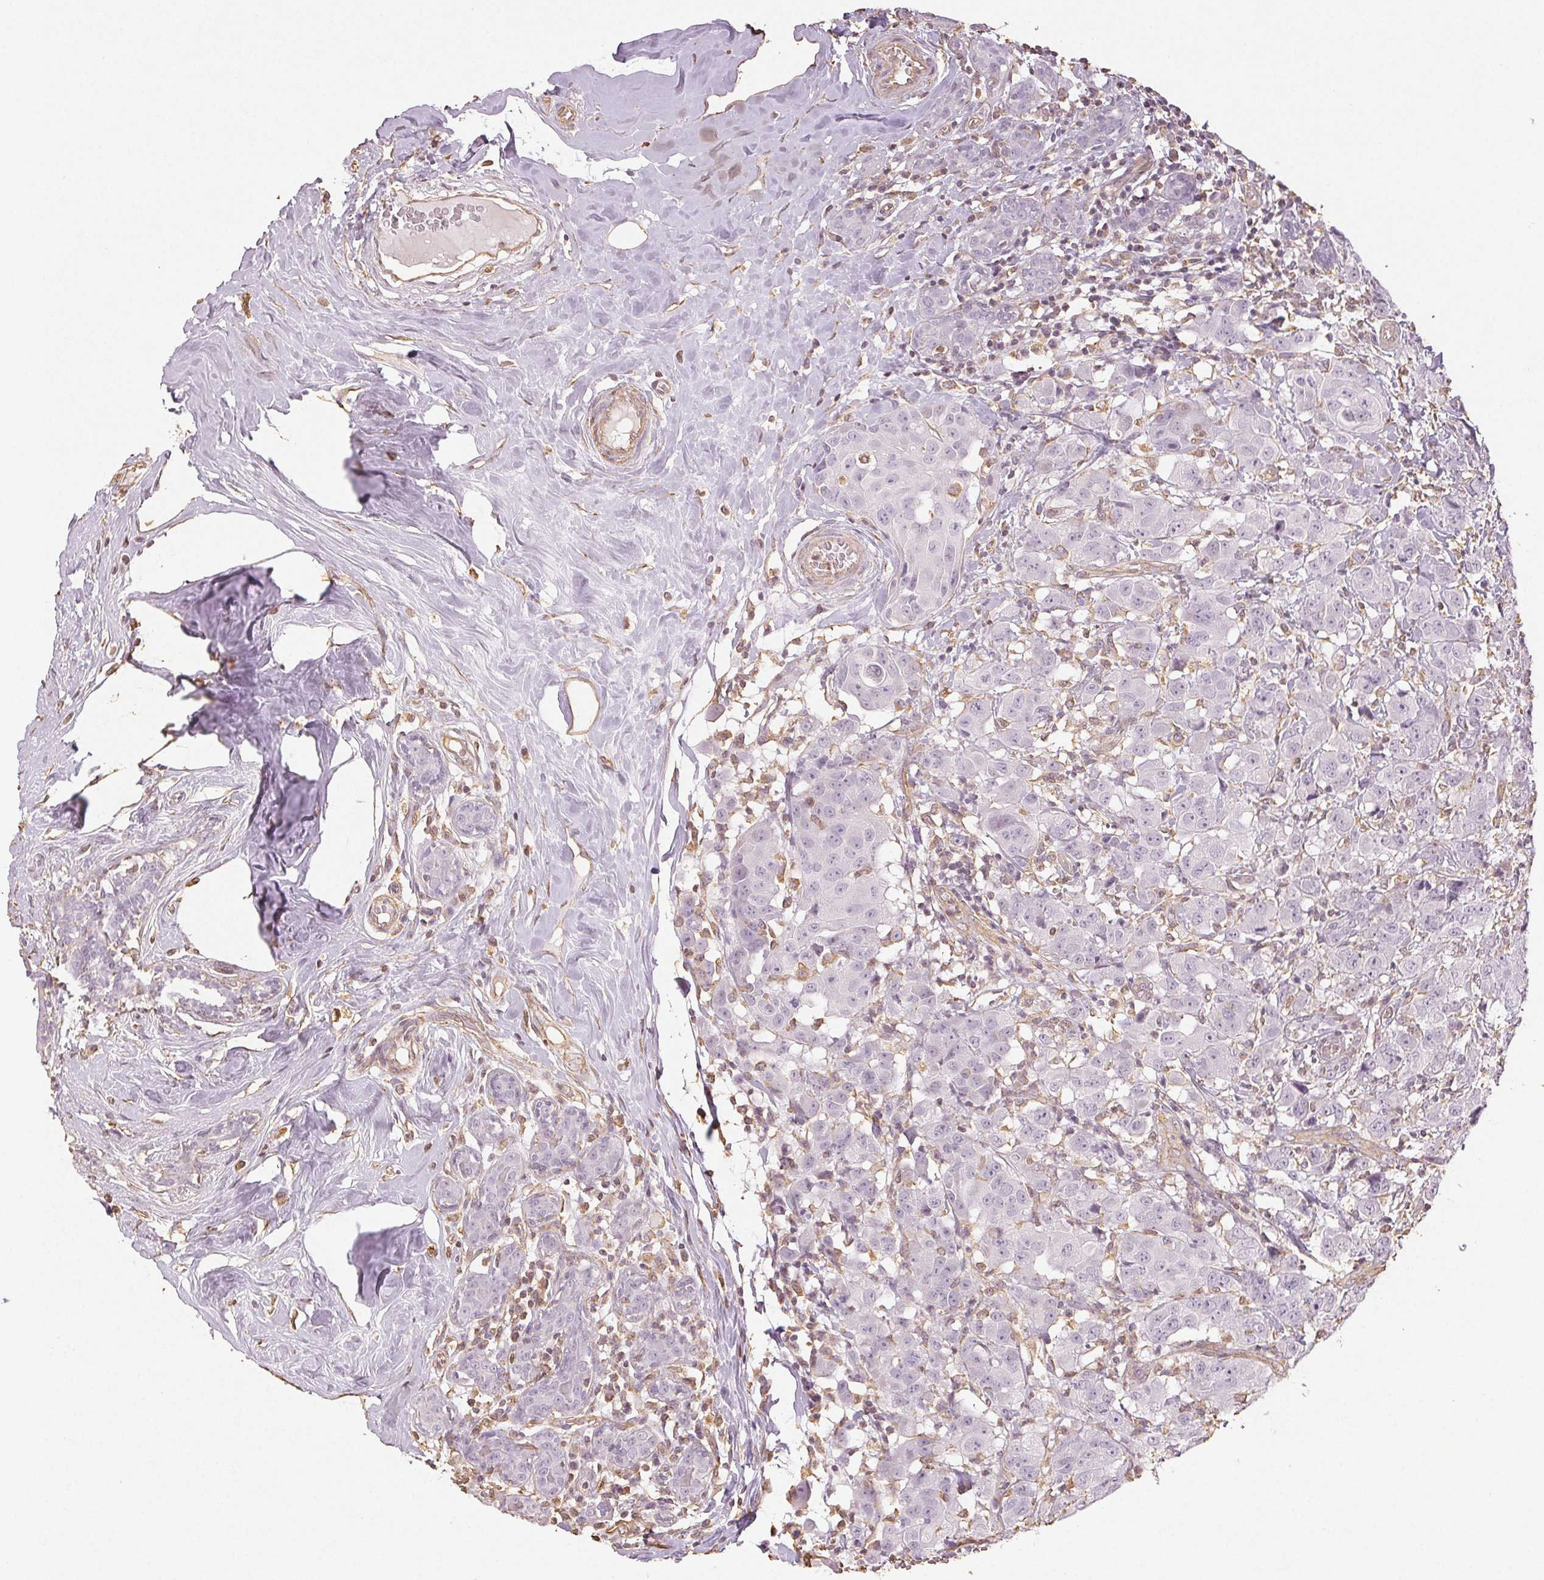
{"staining": {"intensity": "negative", "quantity": "none", "location": "none"}, "tissue": "breast cancer", "cell_type": "Tumor cells", "image_type": "cancer", "snomed": [{"axis": "morphology", "description": "Normal tissue, NOS"}, {"axis": "morphology", "description": "Duct carcinoma"}, {"axis": "topography", "description": "Breast"}], "caption": "Tumor cells show no significant protein expression in breast cancer (invasive ductal carcinoma).", "gene": "COL7A1", "patient": {"sex": "female", "age": 43}}